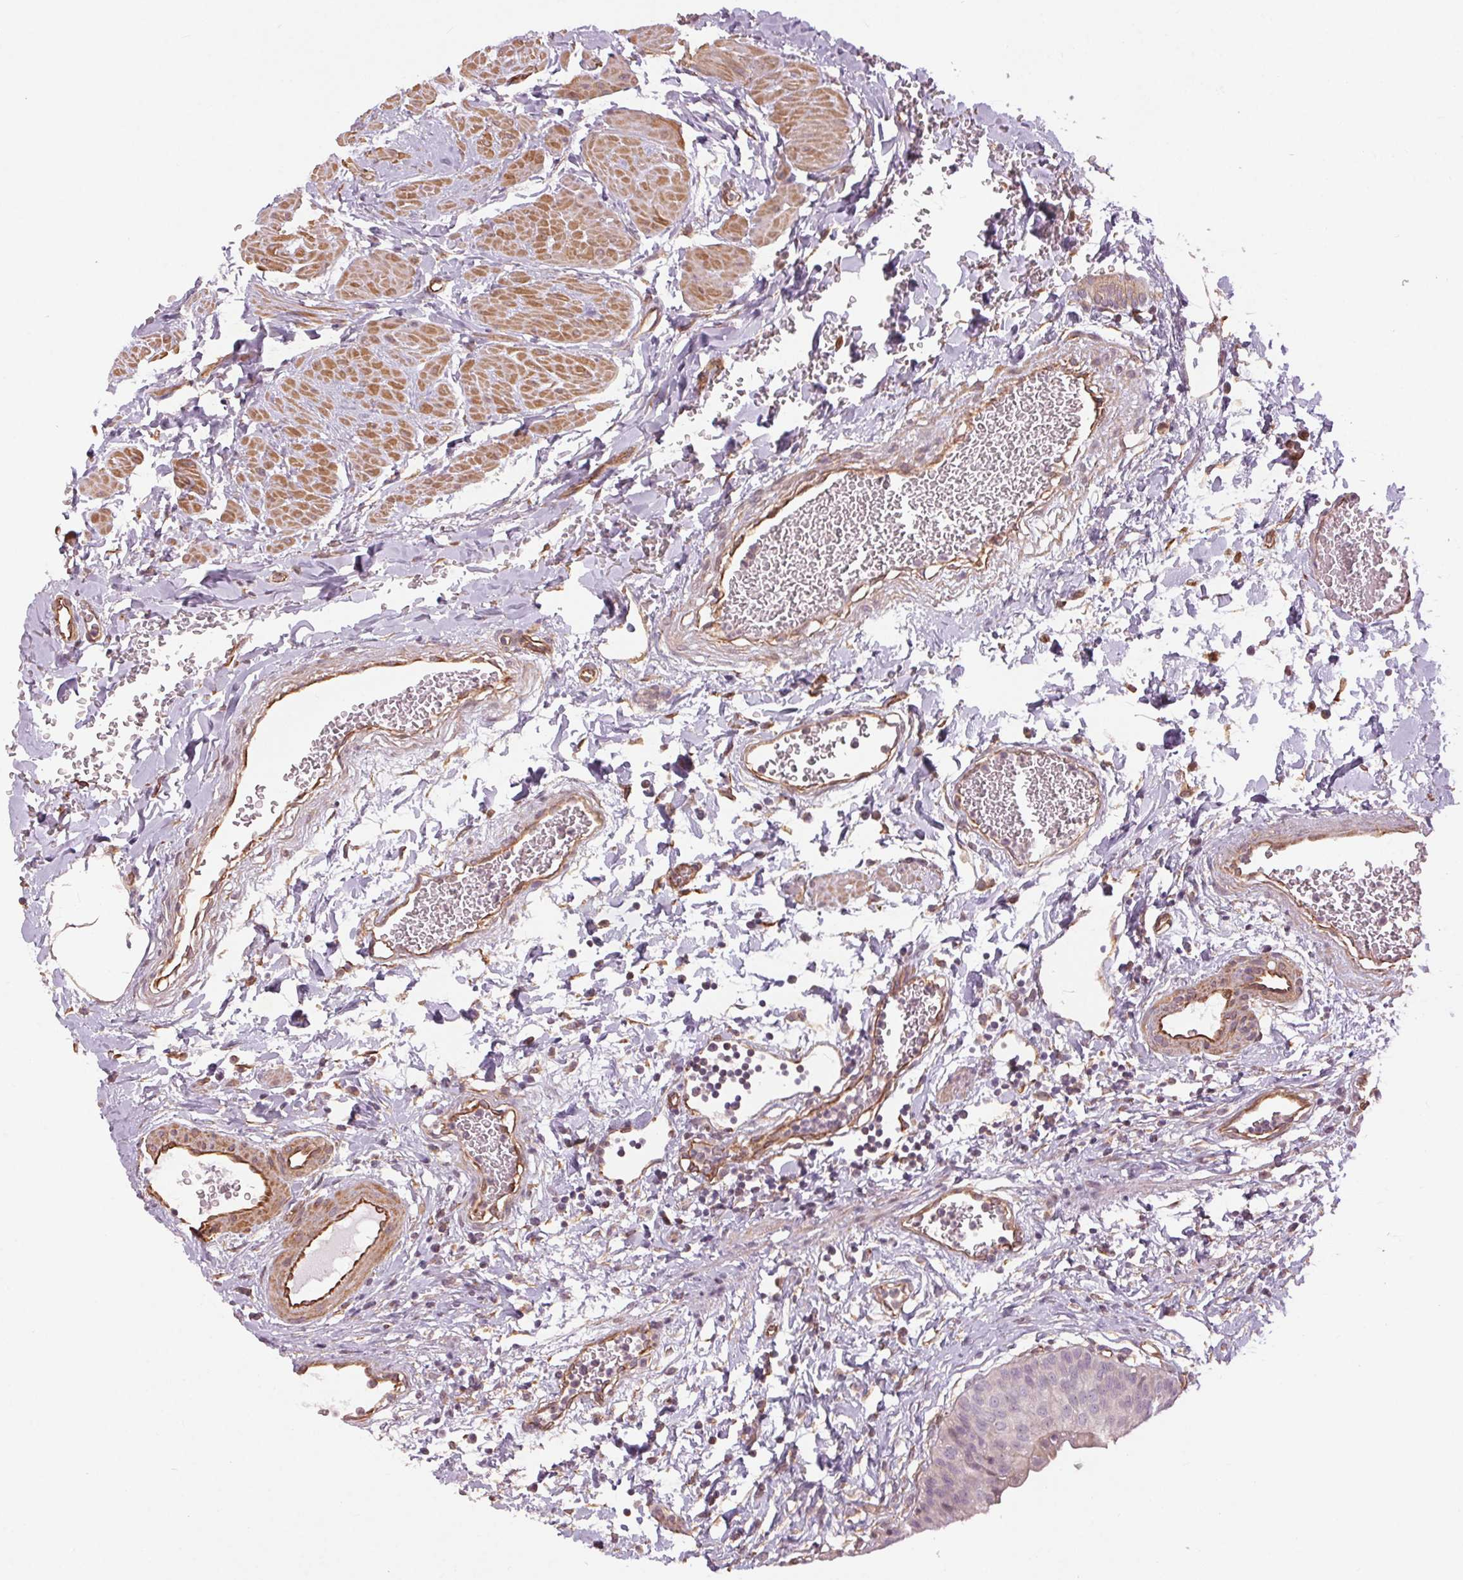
{"staining": {"intensity": "weak", "quantity": "<25%", "location": "cytoplasmic/membranous"}, "tissue": "urinary bladder", "cell_type": "Urothelial cells", "image_type": "normal", "snomed": [{"axis": "morphology", "description": "Normal tissue, NOS"}, {"axis": "topography", "description": "Urinary bladder"}], "caption": "High power microscopy histopathology image of an immunohistochemistry (IHC) histopathology image of unremarkable urinary bladder, revealing no significant staining in urothelial cells.", "gene": "CCSER1", "patient": {"sex": "male", "age": 55}}